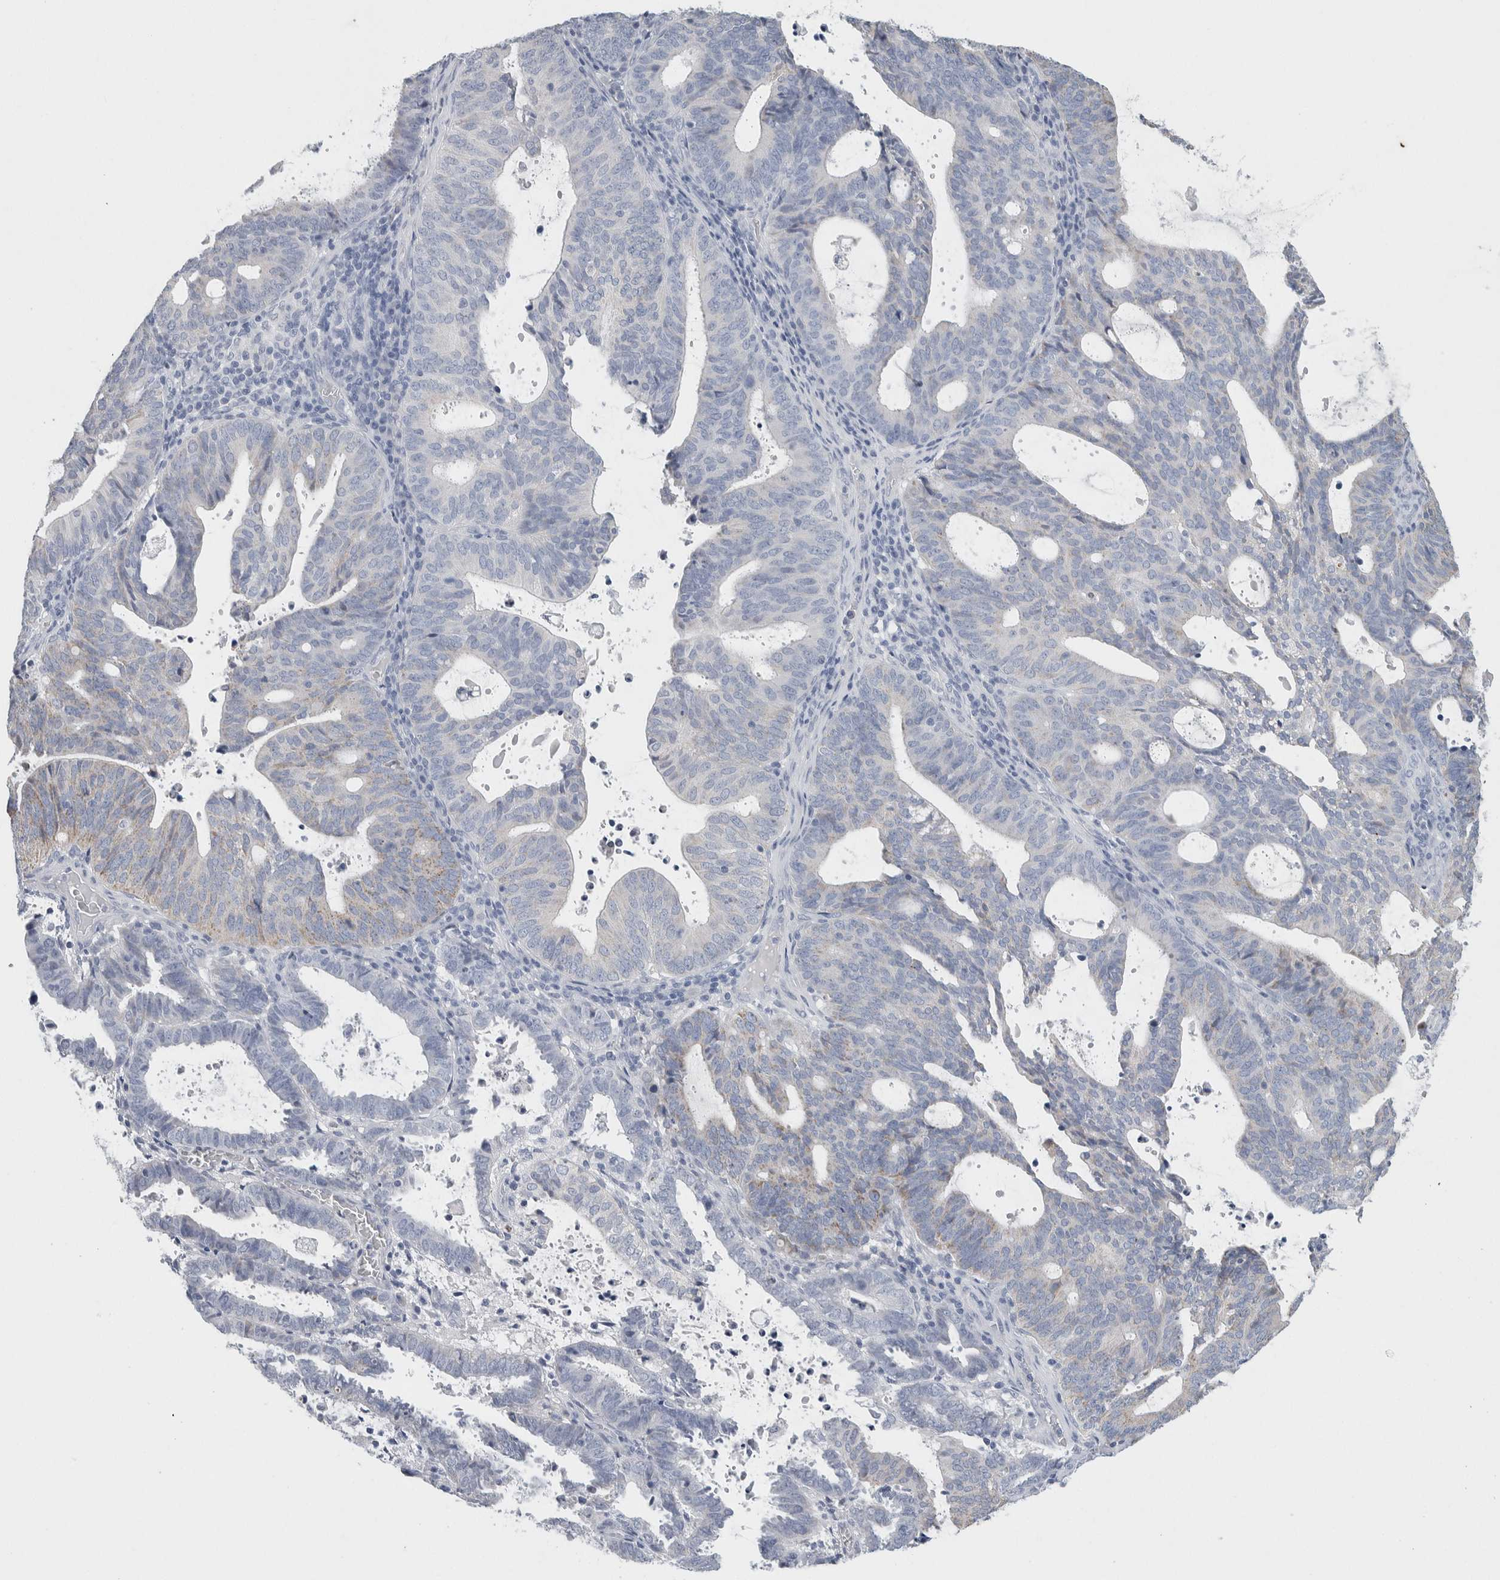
{"staining": {"intensity": "weak", "quantity": "<25%", "location": "cytoplasmic/membranous"}, "tissue": "endometrial cancer", "cell_type": "Tumor cells", "image_type": "cancer", "snomed": [{"axis": "morphology", "description": "Adenocarcinoma, NOS"}, {"axis": "topography", "description": "Uterus"}], "caption": "This is an immunohistochemistry (IHC) histopathology image of human endometrial cancer. There is no expression in tumor cells.", "gene": "SCN2A", "patient": {"sex": "female", "age": 83}}